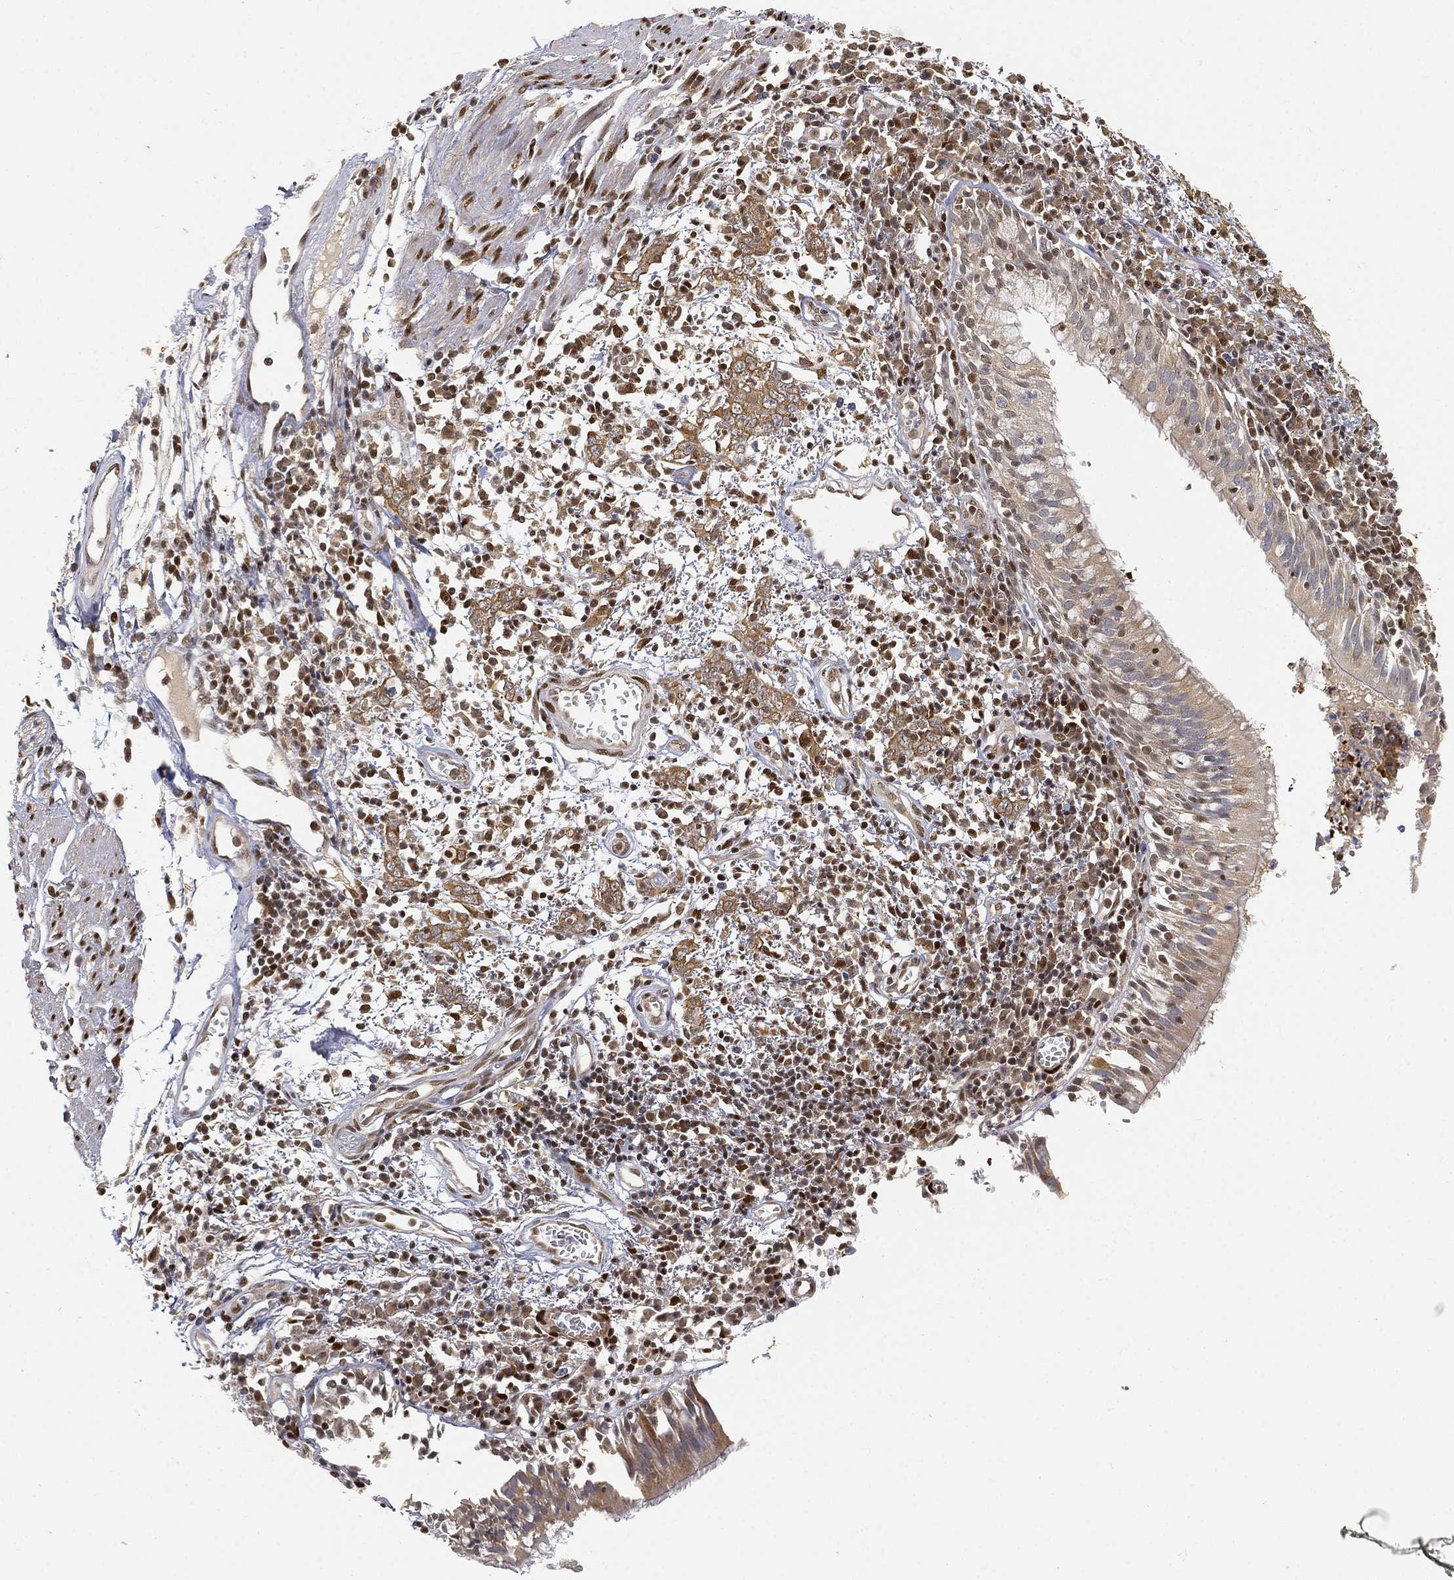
{"staining": {"intensity": "moderate", "quantity": "<25%", "location": "nuclear"}, "tissue": "bronchus", "cell_type": "Respiratory epithelial cells", "image_type": "normal", "snomed": [{"axis": "morphology", "description": "Normal tissue, NOS"}, {"axis": "morphology", "description": "Squamous cell carcinoma, NOS"}, {"axis": "topography", "description": "Cartilage tissue"}, {"axis": "topography", "description": "Bronchus"}, {"axis": "topography", "description": "Lung"}], "caption": "Respiratory epithelial cells show moderate nuclear staining in about <25% of cells in unremarkable bronchus.", "gene": "CRTC3", "patient": {"sex": "male", "age": 66}}